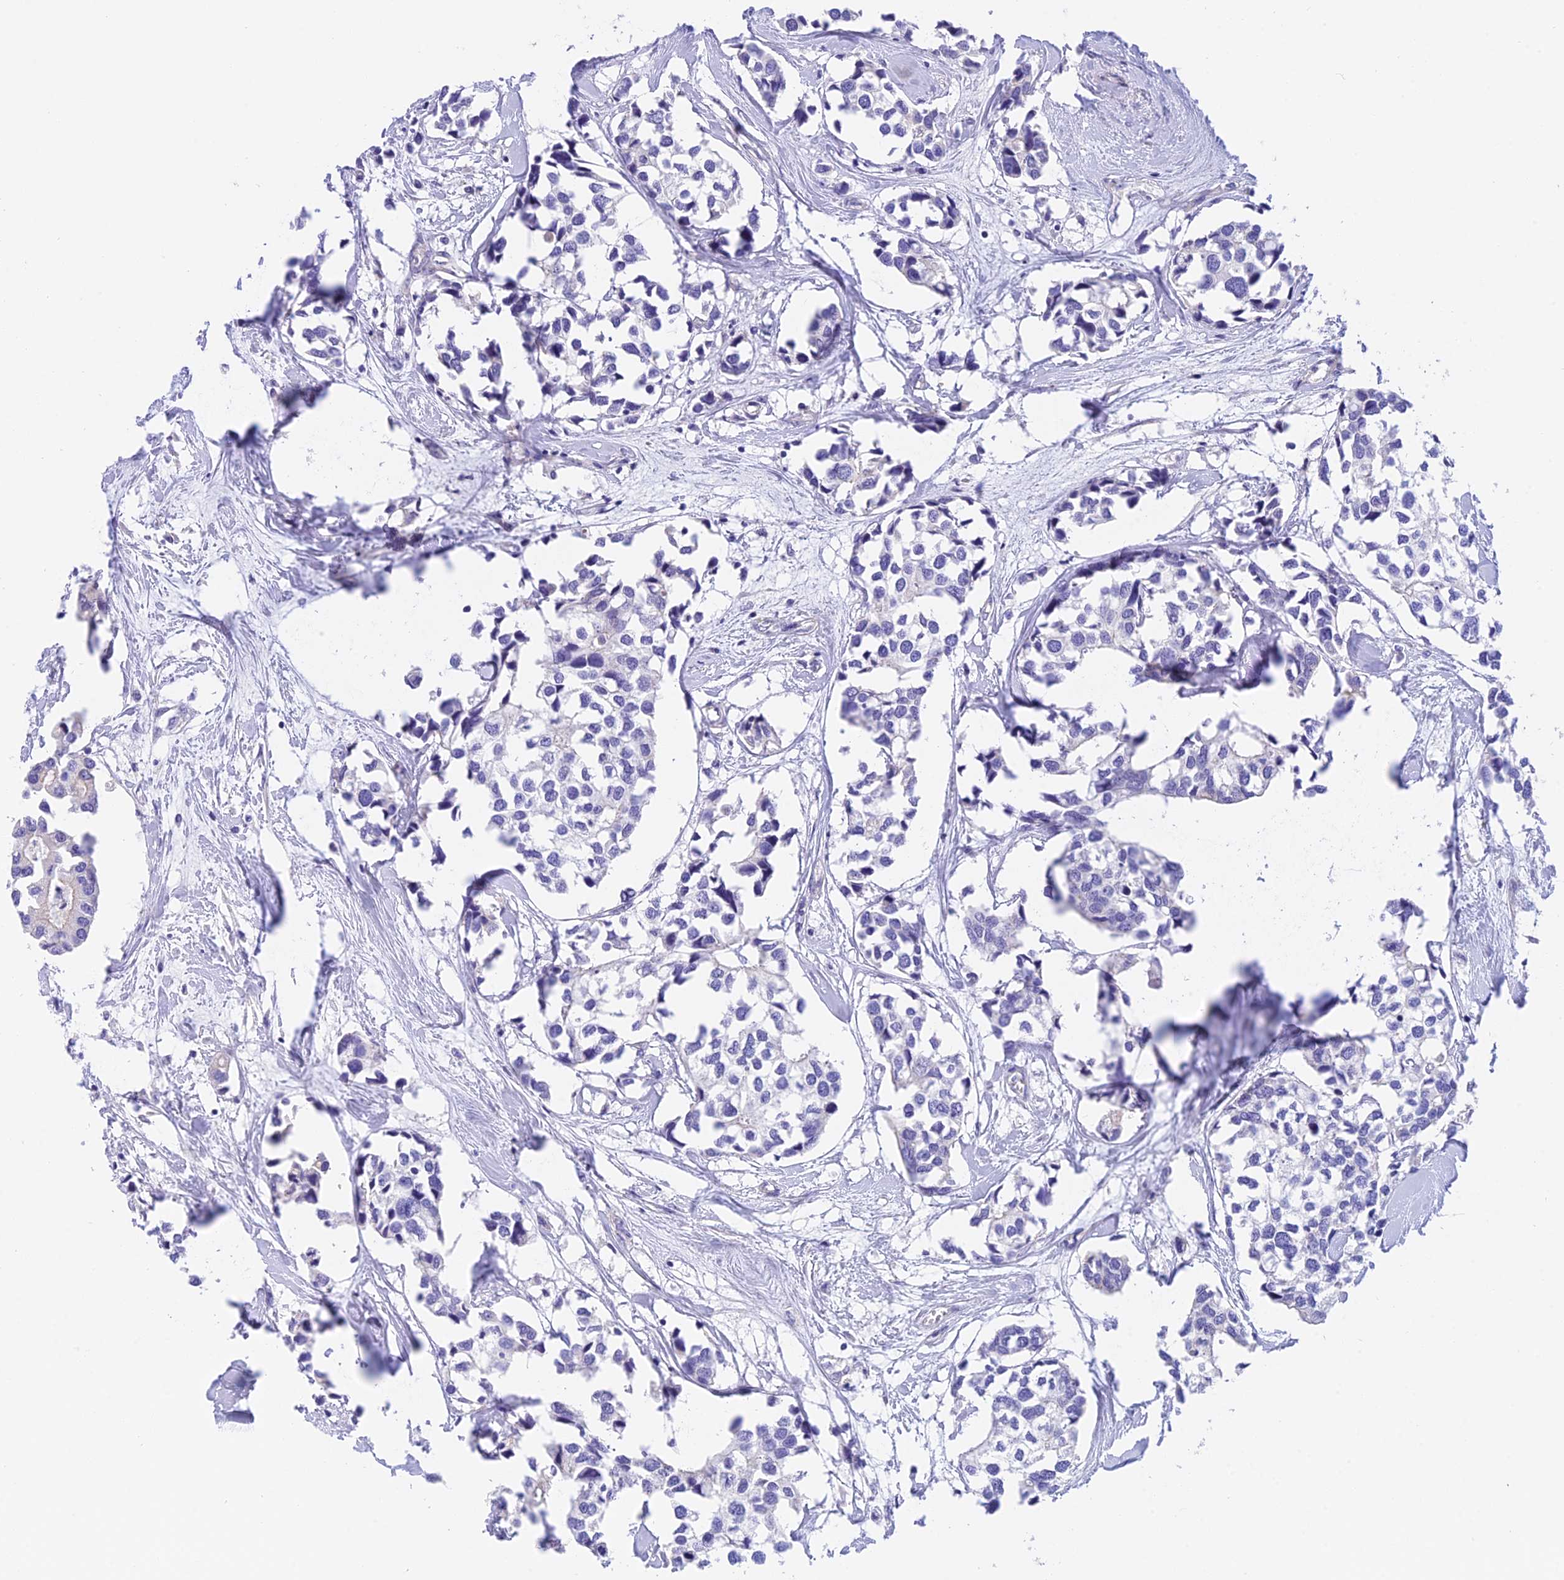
{"staining": {"intensity": "negative", "quantity": "none", "location": "none"}, "tissue": "breast cancer", "cell_type": "Tumor cells", "image_type": "cancer", "snomed": [{"axis": "morphology", "description": "Duct carcinoma"}, {"axis": "topography", "description": "Breast"}], "caption": "IHC micrograph of neoplastic tissue: breast intraductal carcinoma stained with DAB displays no significant protein staining in tumor cells. (DAB immunohistochemistry (IHC) visualized using brightfield microscopy, high magnification).", "gene": "C17orf67", "patient": {"sex": "female", "age": 83}}